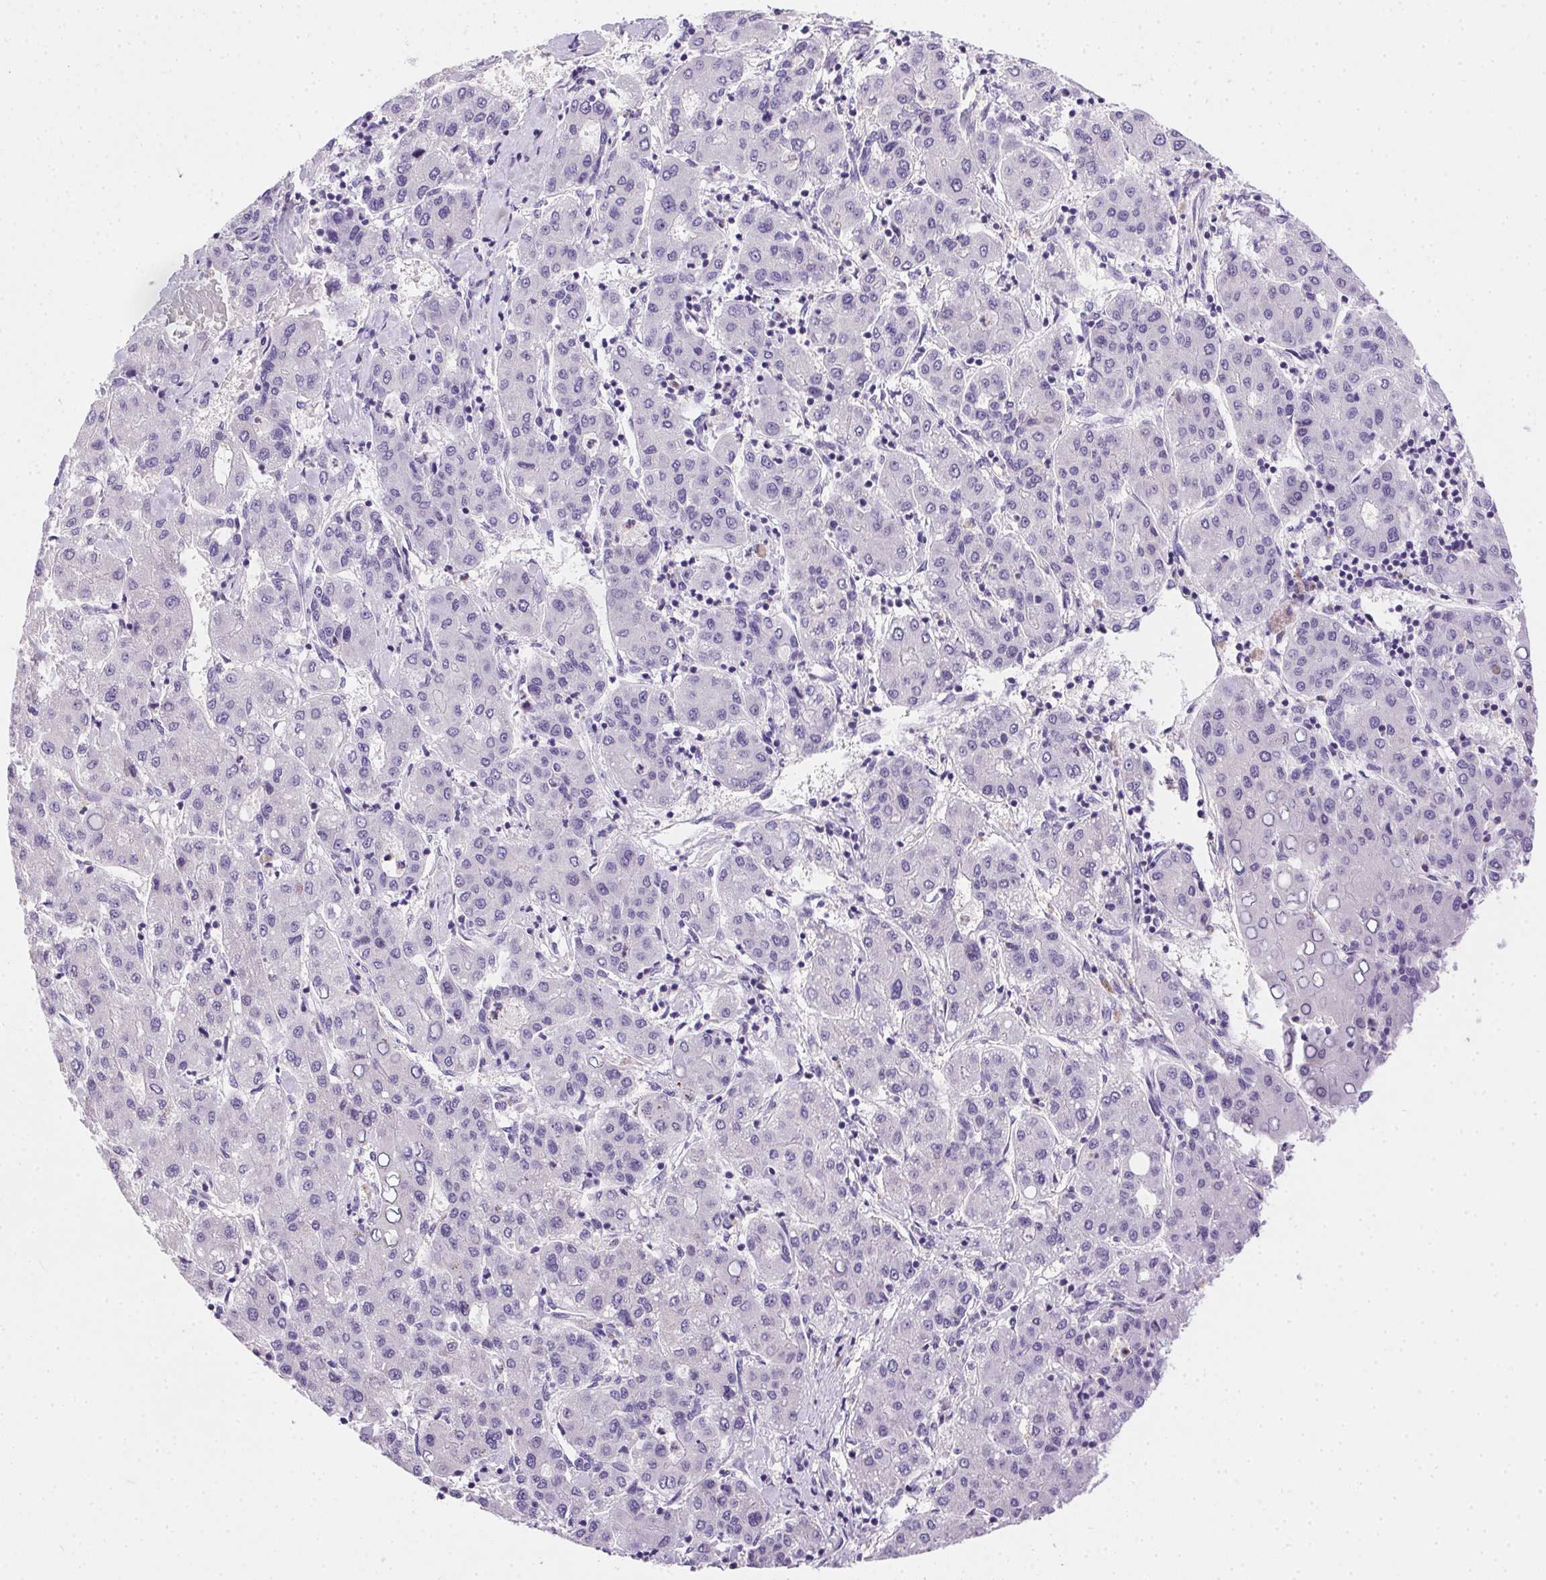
{"staining": {"intensity": "negative", "quantity": "none", "location": "none"}, "tissue": "liver cancer", "cell_type": "Tumor cells", "image_type": "cancer", "snomed": [{"axis": "morphology", "description": "Carcinoma, Hepatocellular, NOS"}, {"axis": "topography", "description": "Liver"}], "caption": "Liver cancer (hepatocellular carcinoma) stained for a protein using immunohistochemistry shows no expression tumor cells.", "gene": "SSTR4", "patient": {"sex": "male", "age": 65}}